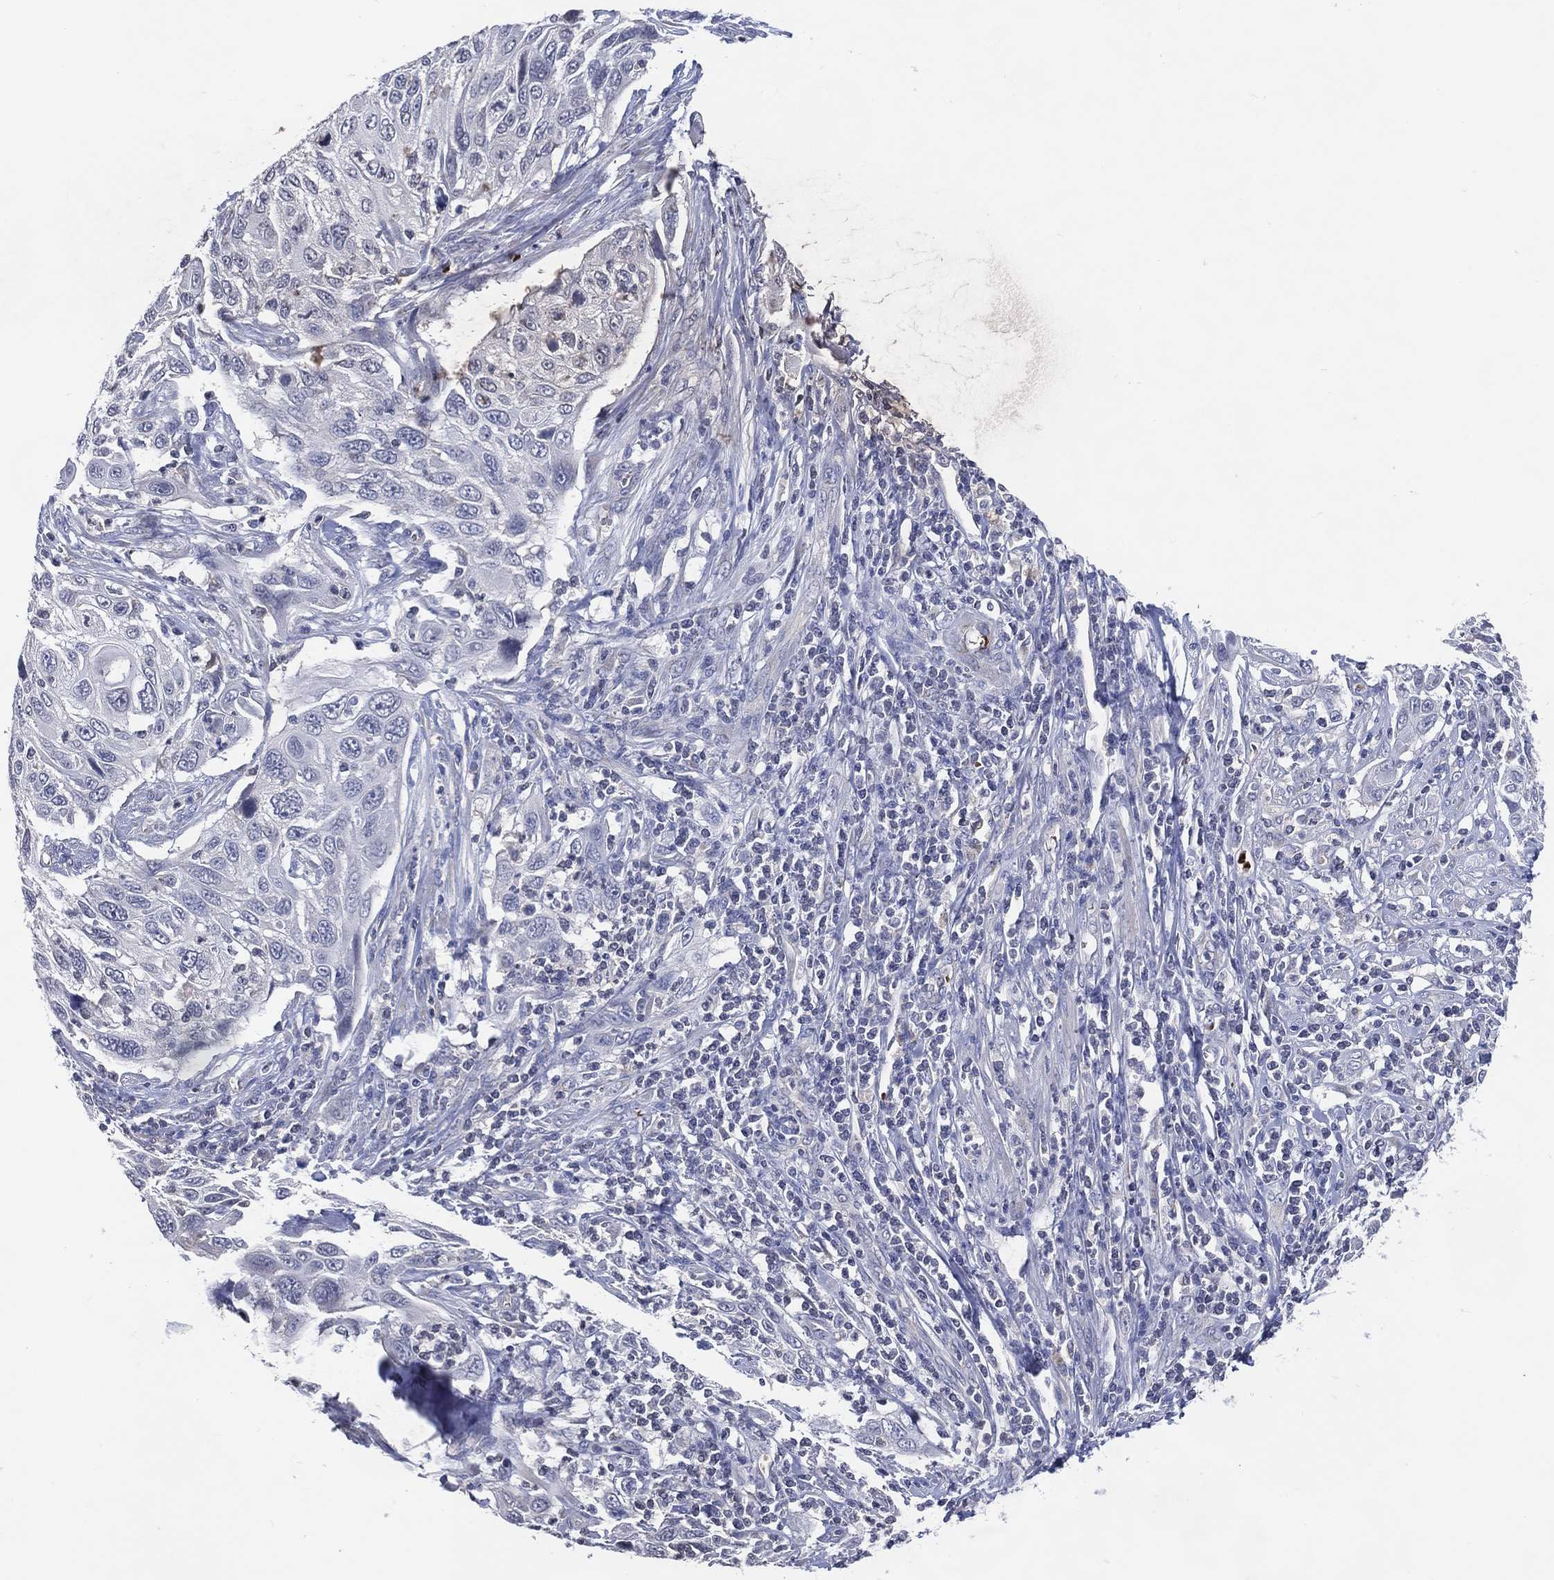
{"staining": {"intensity": "negative", "quantity": "none", "location": "none"}, "tissue": "cervical cancer", "cell_type": "Tumor cells", "image_type": "cancer", "snomed": [{"axis": "morphology", "description": "Squamous cell carcinoma, NOS"}, {"axis": "topography", "description": "Cervix"}], "caption": "Immunohistochemistry photomicrograph of human cervical squamous cell carcinoma stained for a protein (brown), which shows no expression in tumor cells.", "gene": "DNAH7", "patient": {"sex": "female", "age": 70}}